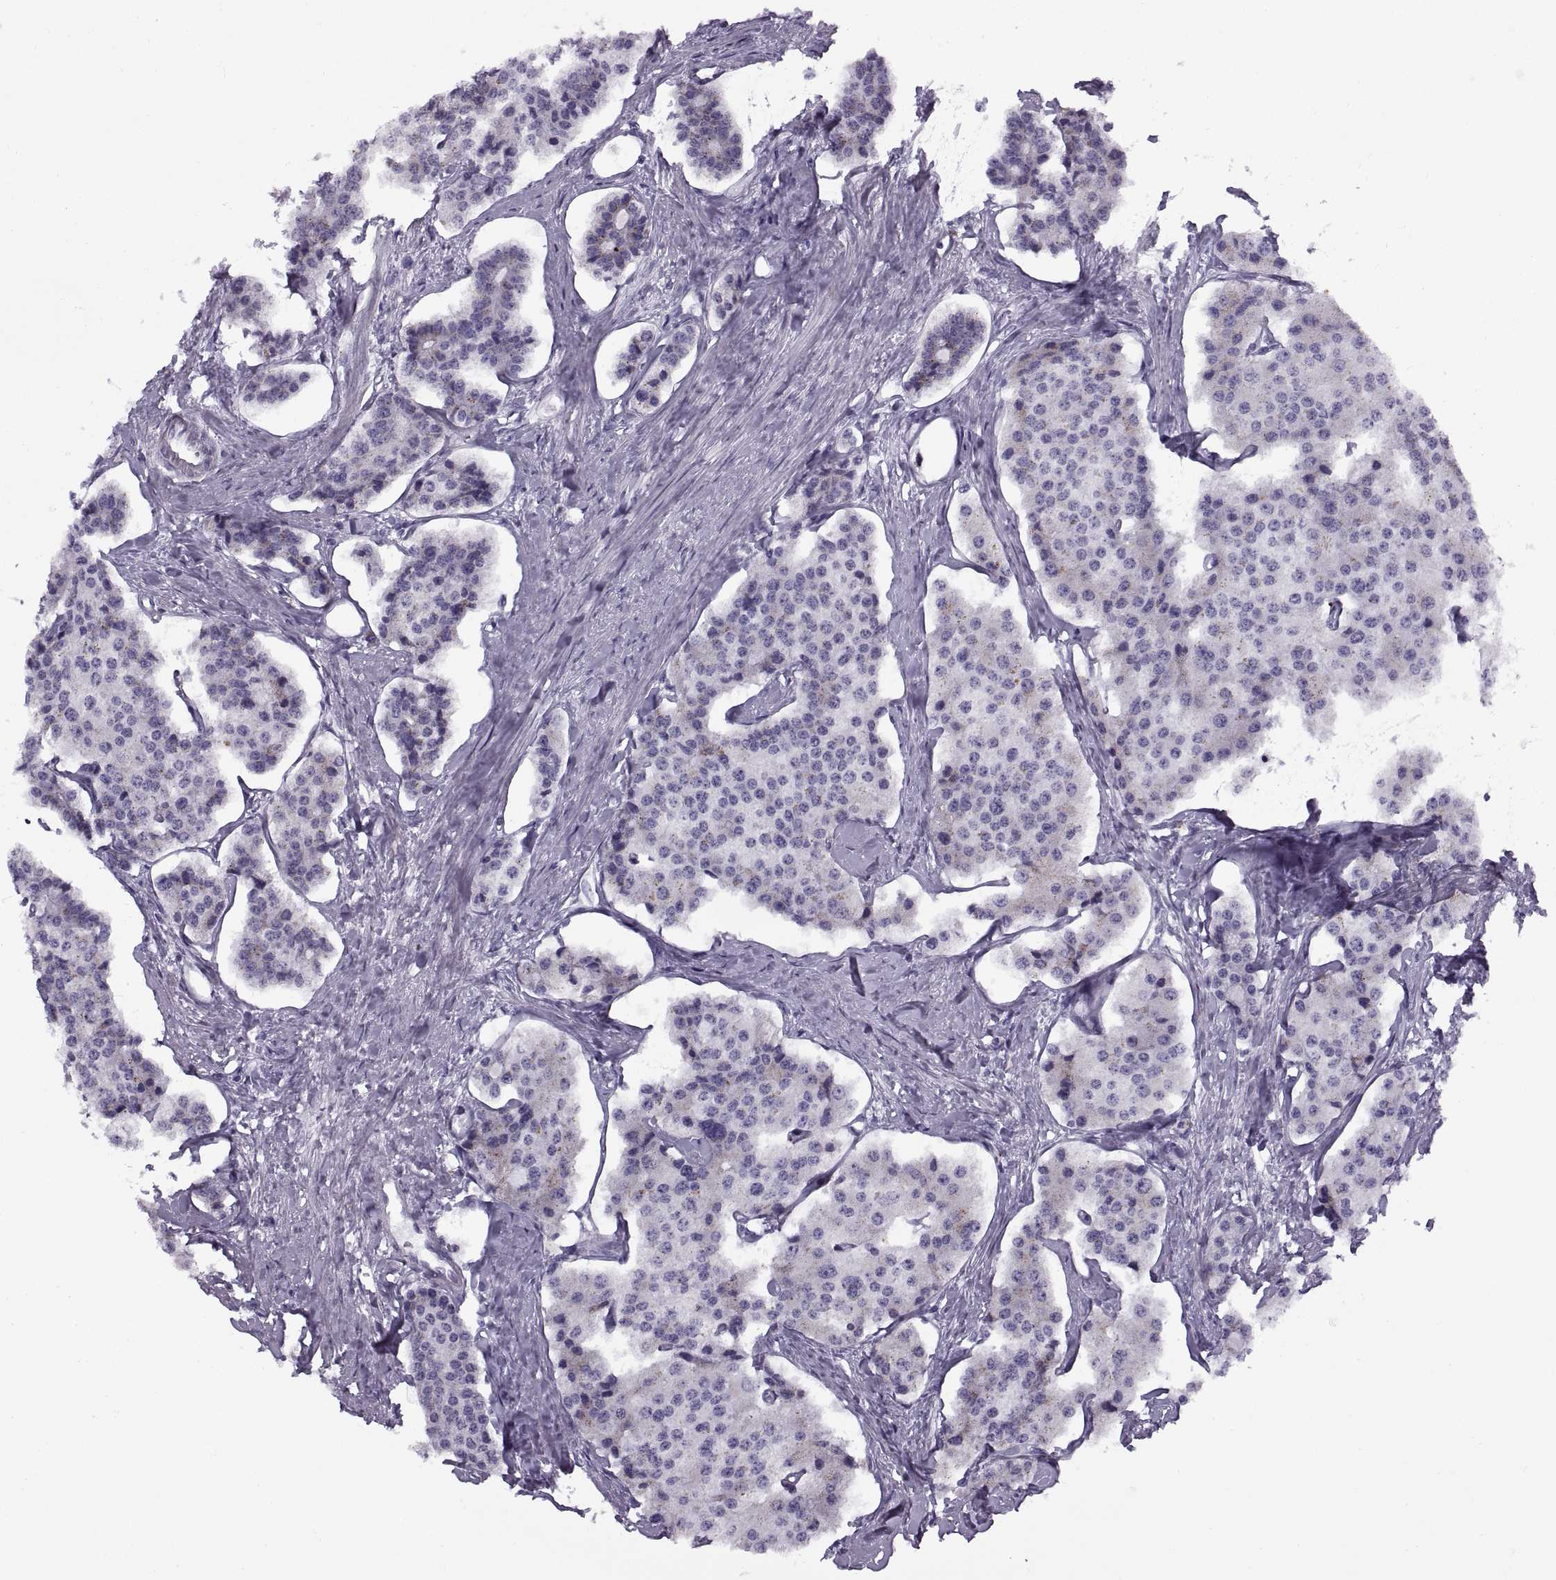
{"staining": {"intensity": "negative", "quantity": "none", "location": "none"}, "tissue": "carcinoid", "cell_type": "Tumor cells", "image_type": "cancer", "snomed": [{"axis": "morphology", "description": "Carcinoid, malignant, NOS"}, {"axis": "topography", "description": "Small intestine"}], "caption": "This is an IHC photomicrograph of human malignant carcinoid. There is no positivity in tumor cells.", "gene": "CALCR", "patient": {"sex": "female", "age": 65}}